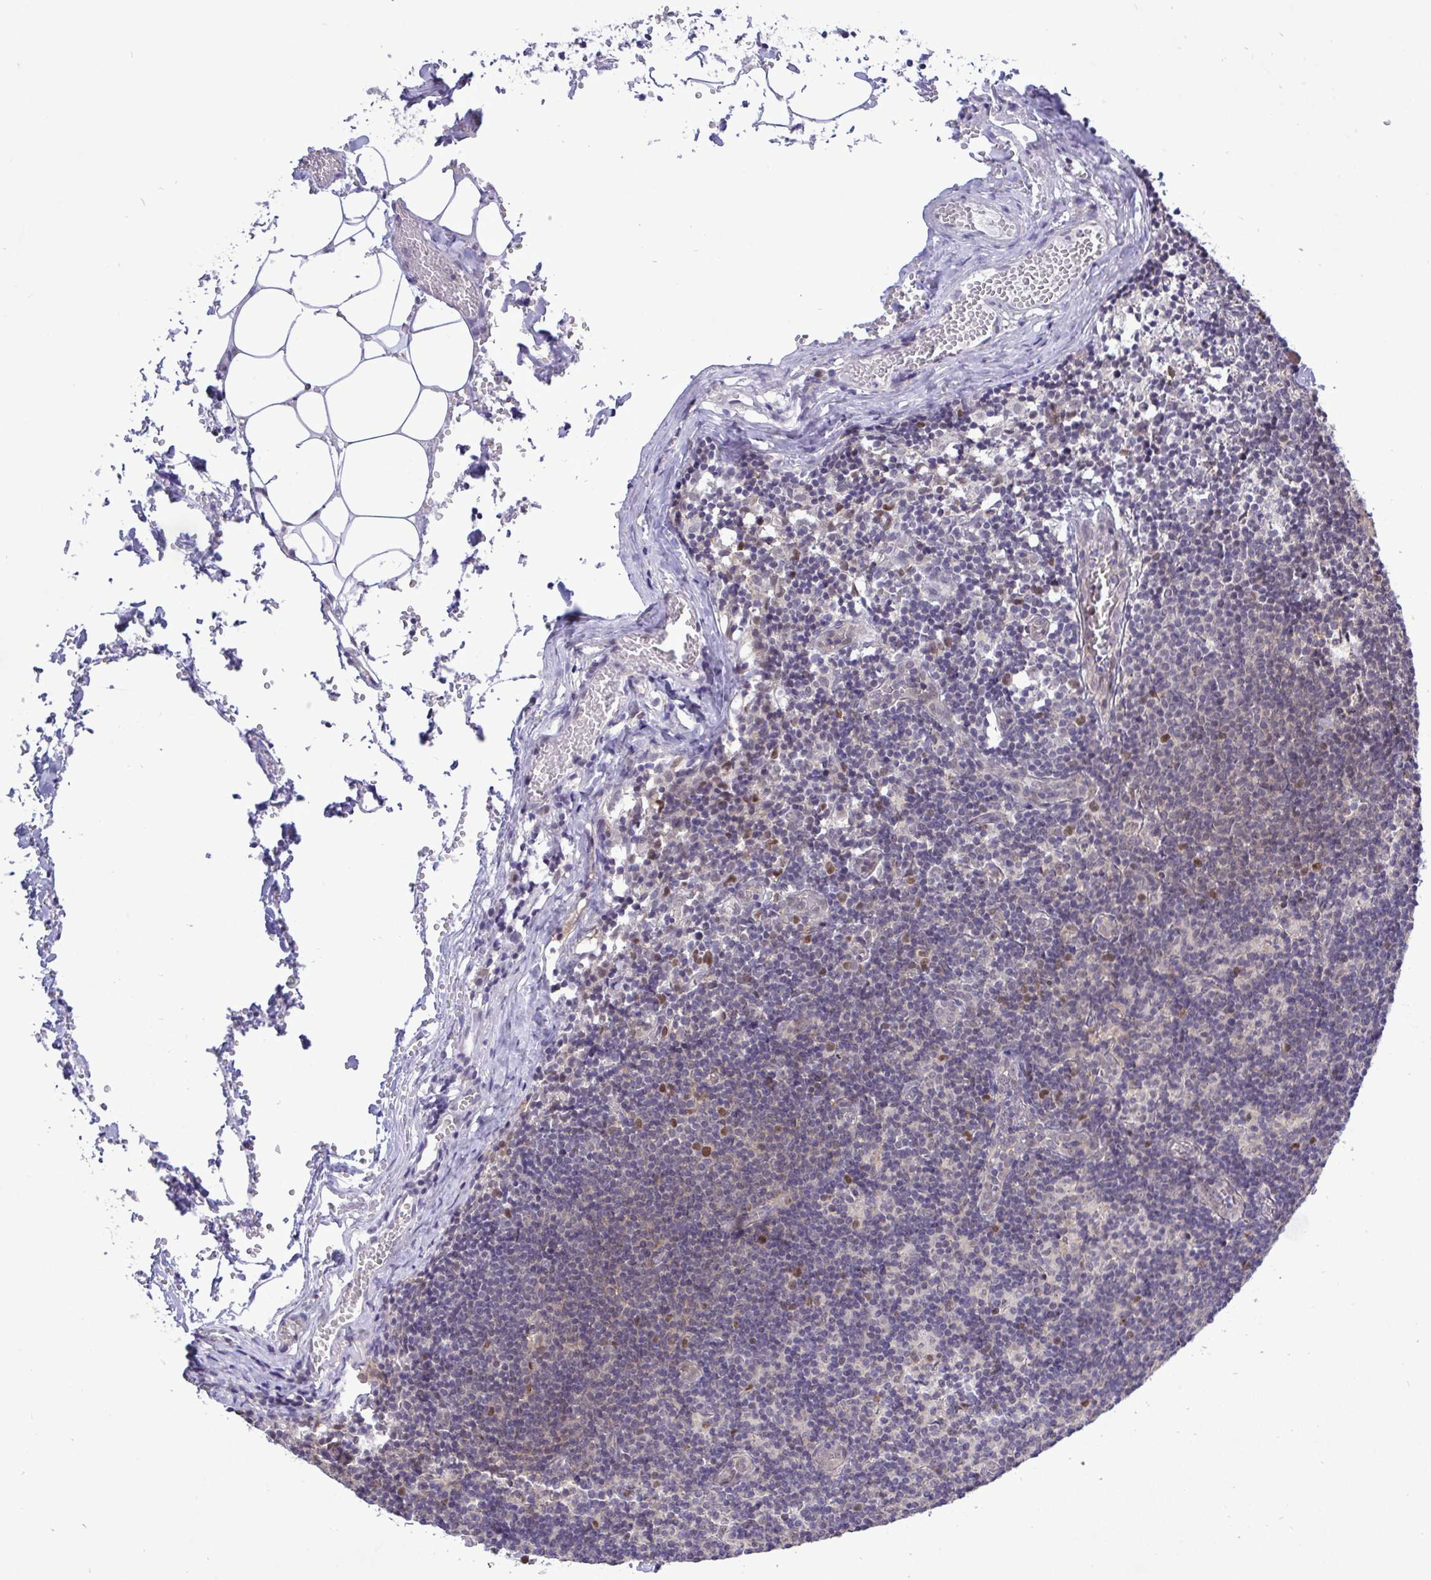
{"staining": {"intensity": "moderate", "quantity": "<25%", "location": "nuclear"}, "tissue": "lymph node", "cell_type": "Germinal center cells", "image_type": "normal", "snomed": [{"axis": "morphology", "description": "Normal tissue, NOS"}, {"axis": "topography", "description": "Lymph node"}], "caption": "Protein staining of benign lymph node reveals moderate nuclear staining in about <25% of germinal center cells.", "gene": "ZNF444", "patient": {"sex": "female", "age": 31}}